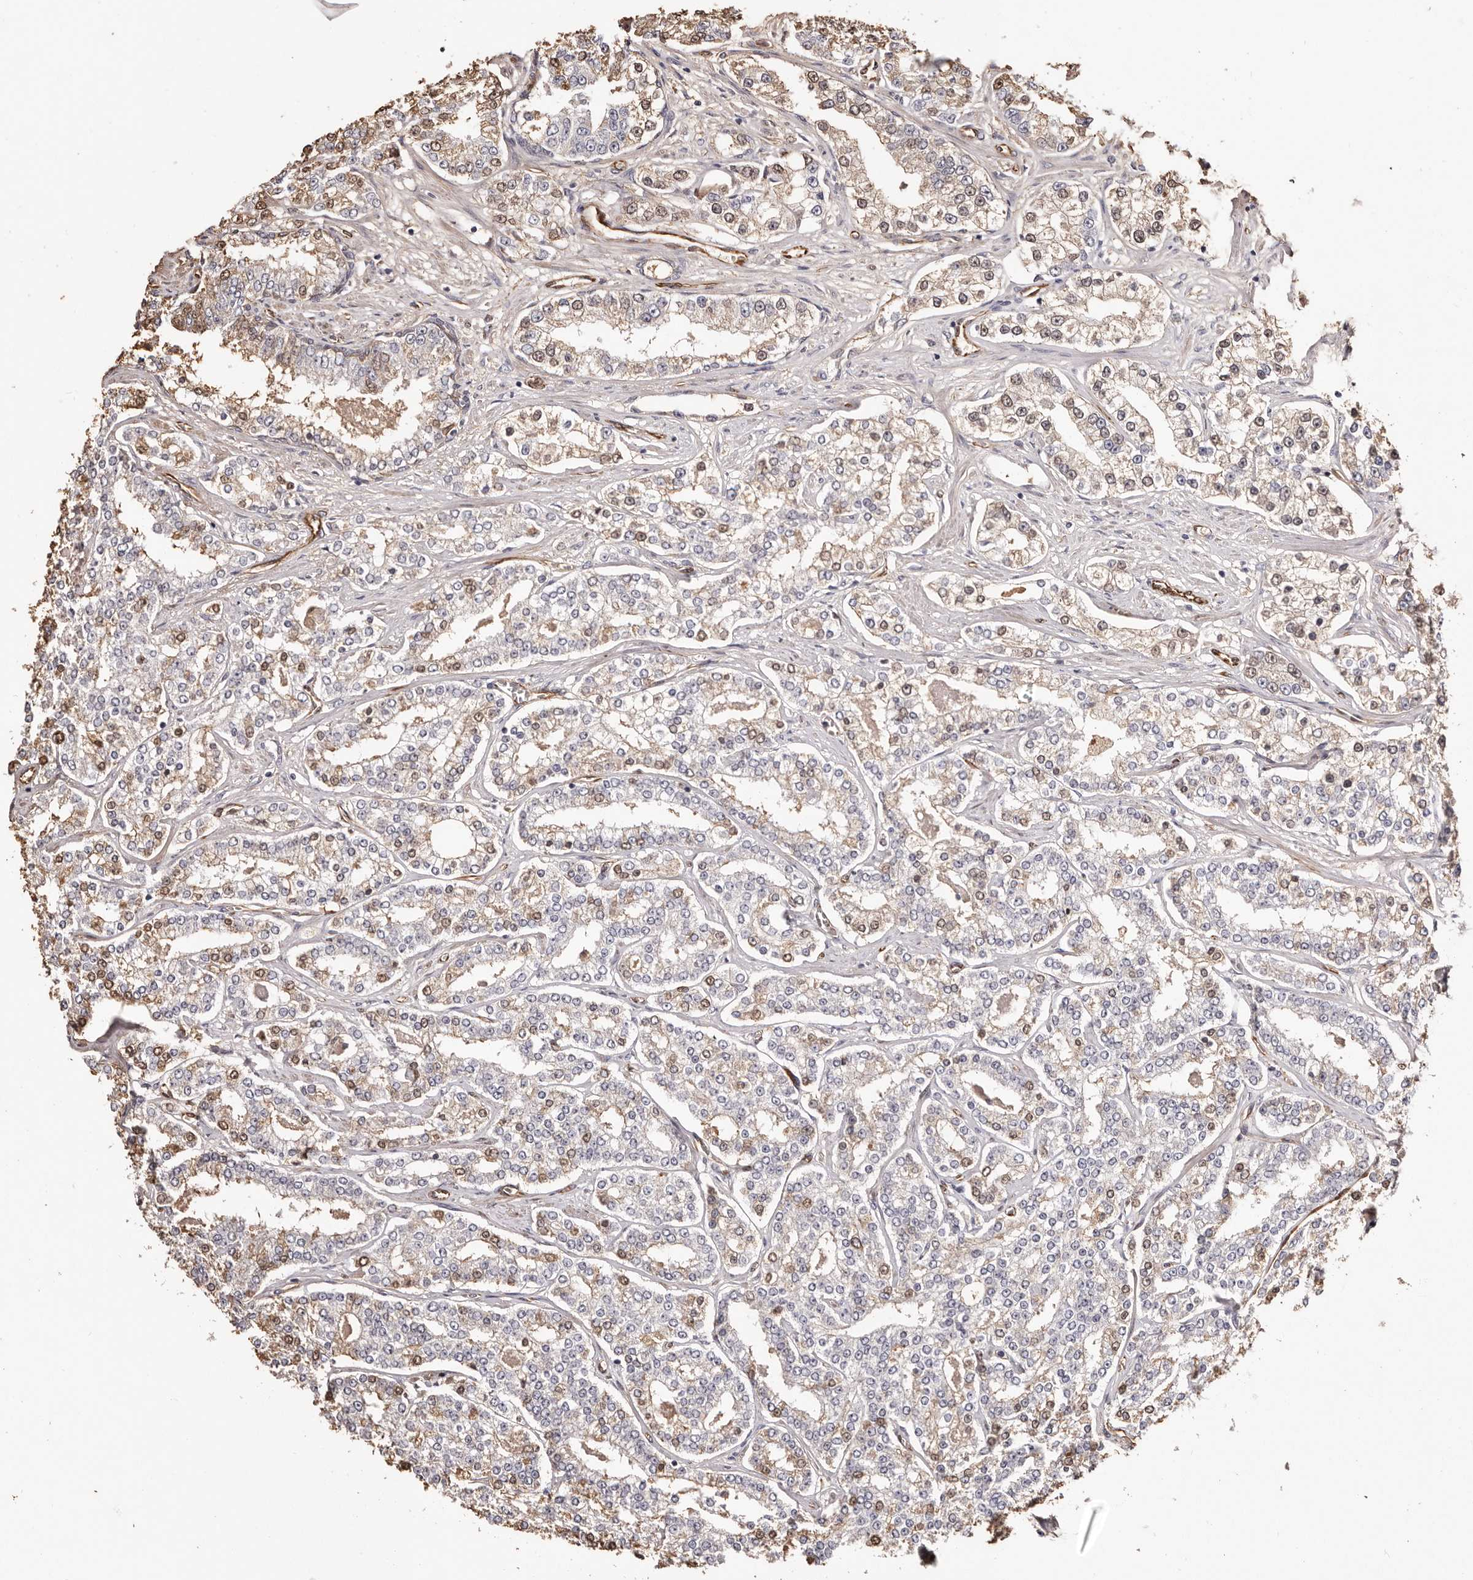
{"staining": {"intensity": "weak", "quantity": "25%-75%", "location": "cytoplasmic/membranous,nuclear"}, "tissue": "prostate cancer", "cell_type": "Tumor cells", "image_type": "cancer", "snomed": [{"axis": "morphology", "description": "Normal tissue, NOS"}, {"axis": "morphology", "description": "Adenocarcinoma, High grade"}, {"axis": "topography", "description": "Prostate"}], "caption": "Human prostate high-grade adenocarcinoma stained with a protein marker demonstrates weak staining in tumor cells.", "gene": "ZNF557", "patient": {"sex": "male", "age": 83}}